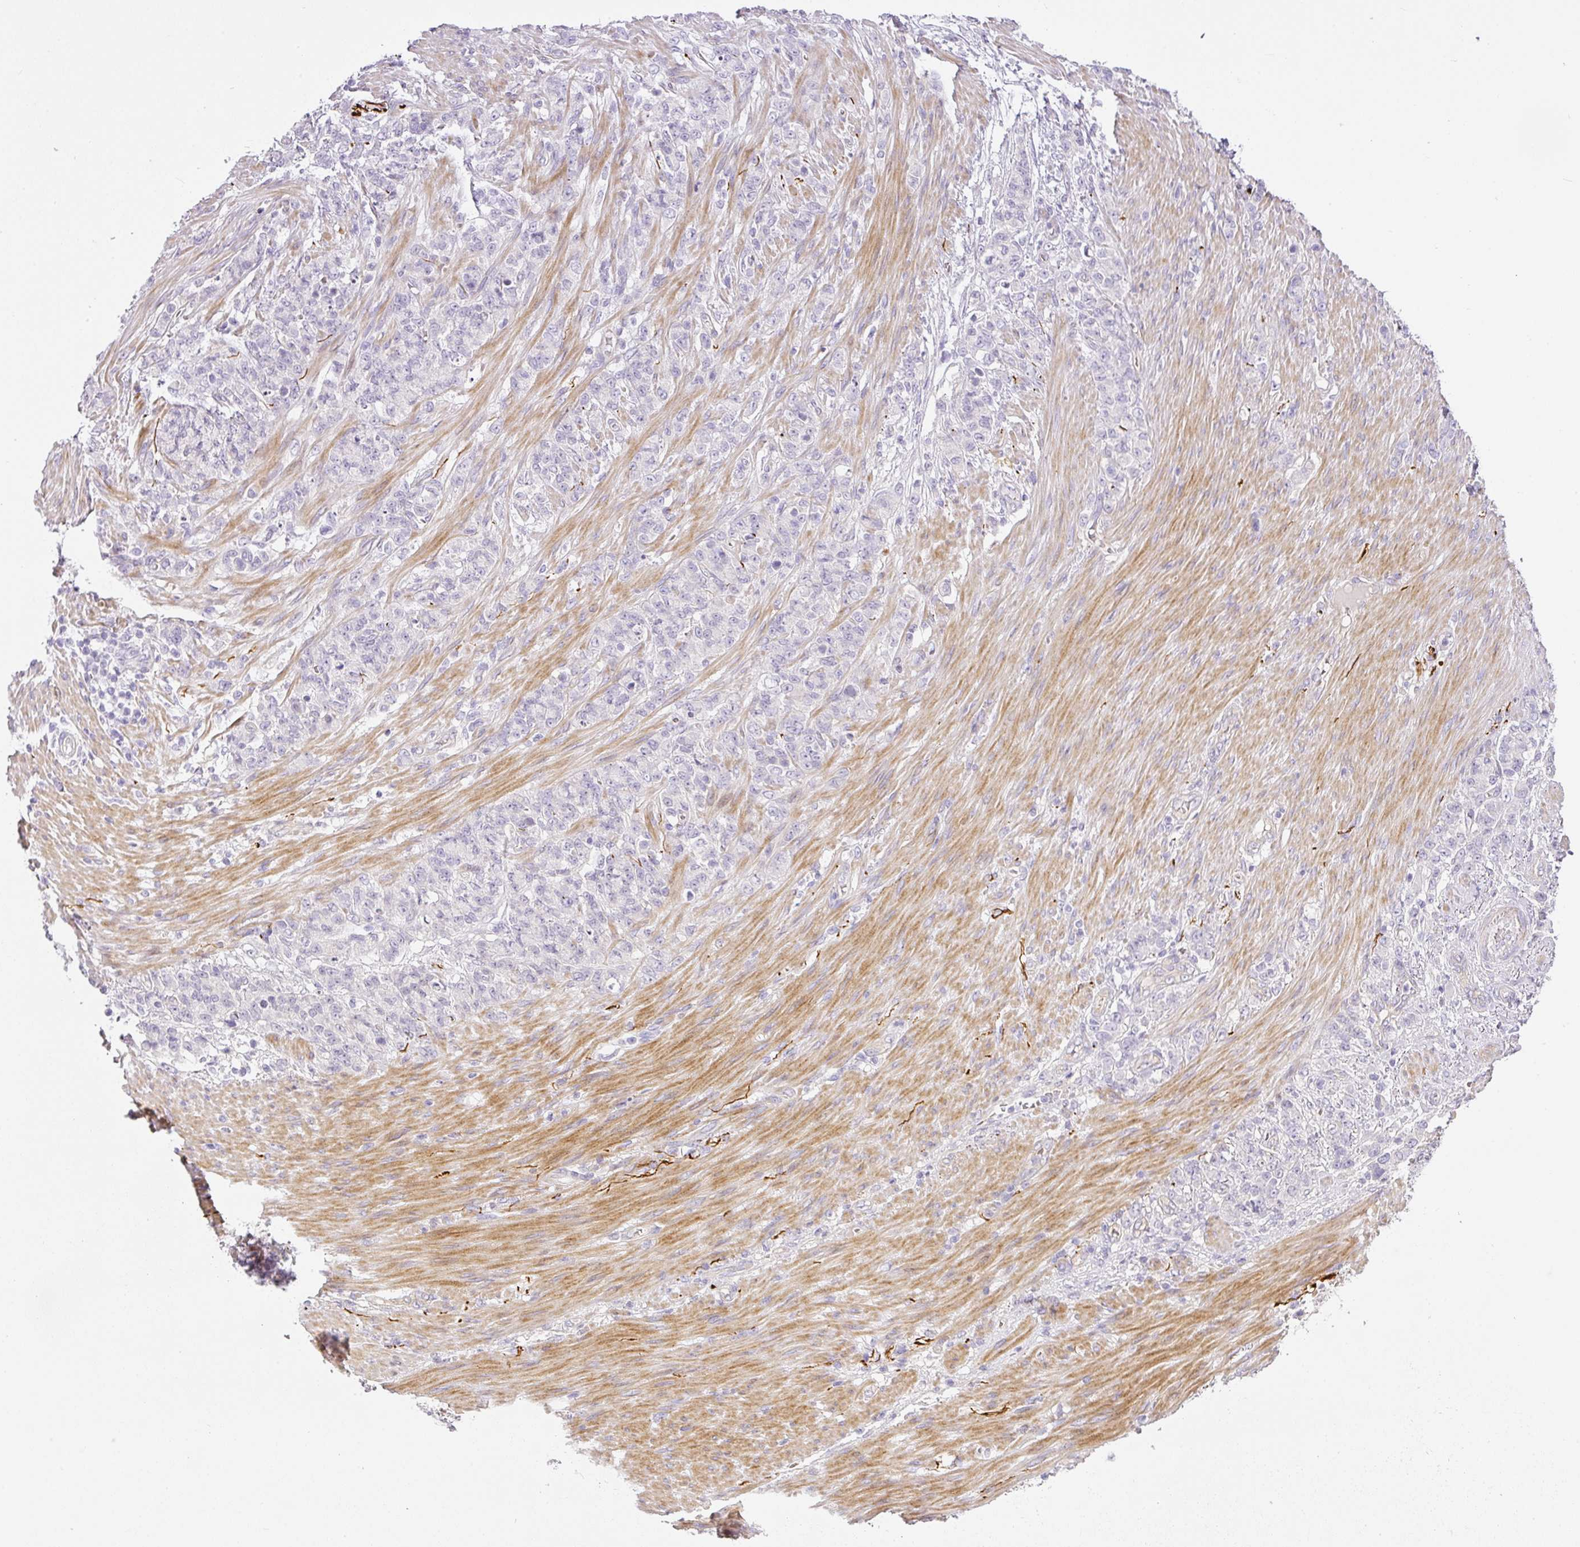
{"staining": {"intensity": "negative", "quantity": "none", "location": "none"}, "tissue": "stomach cancer", "cell_type": "Tumor cells", "image_type": "cancer", "snomed": [{"axis": "morphology", "description": "Adenocarcinoma, NOS"}, {"axis": "topography", "description": "Stomach"}], "caption": "An immunohistochemistry (IHC) histopathology image of stomach cancer (adenocarcinoma) is shown. There is no staining in tumor cells of stomach cancer (adenocarcinoma).", "gene": "RAX2", "patient": {"sex": "female", "age": 79}}